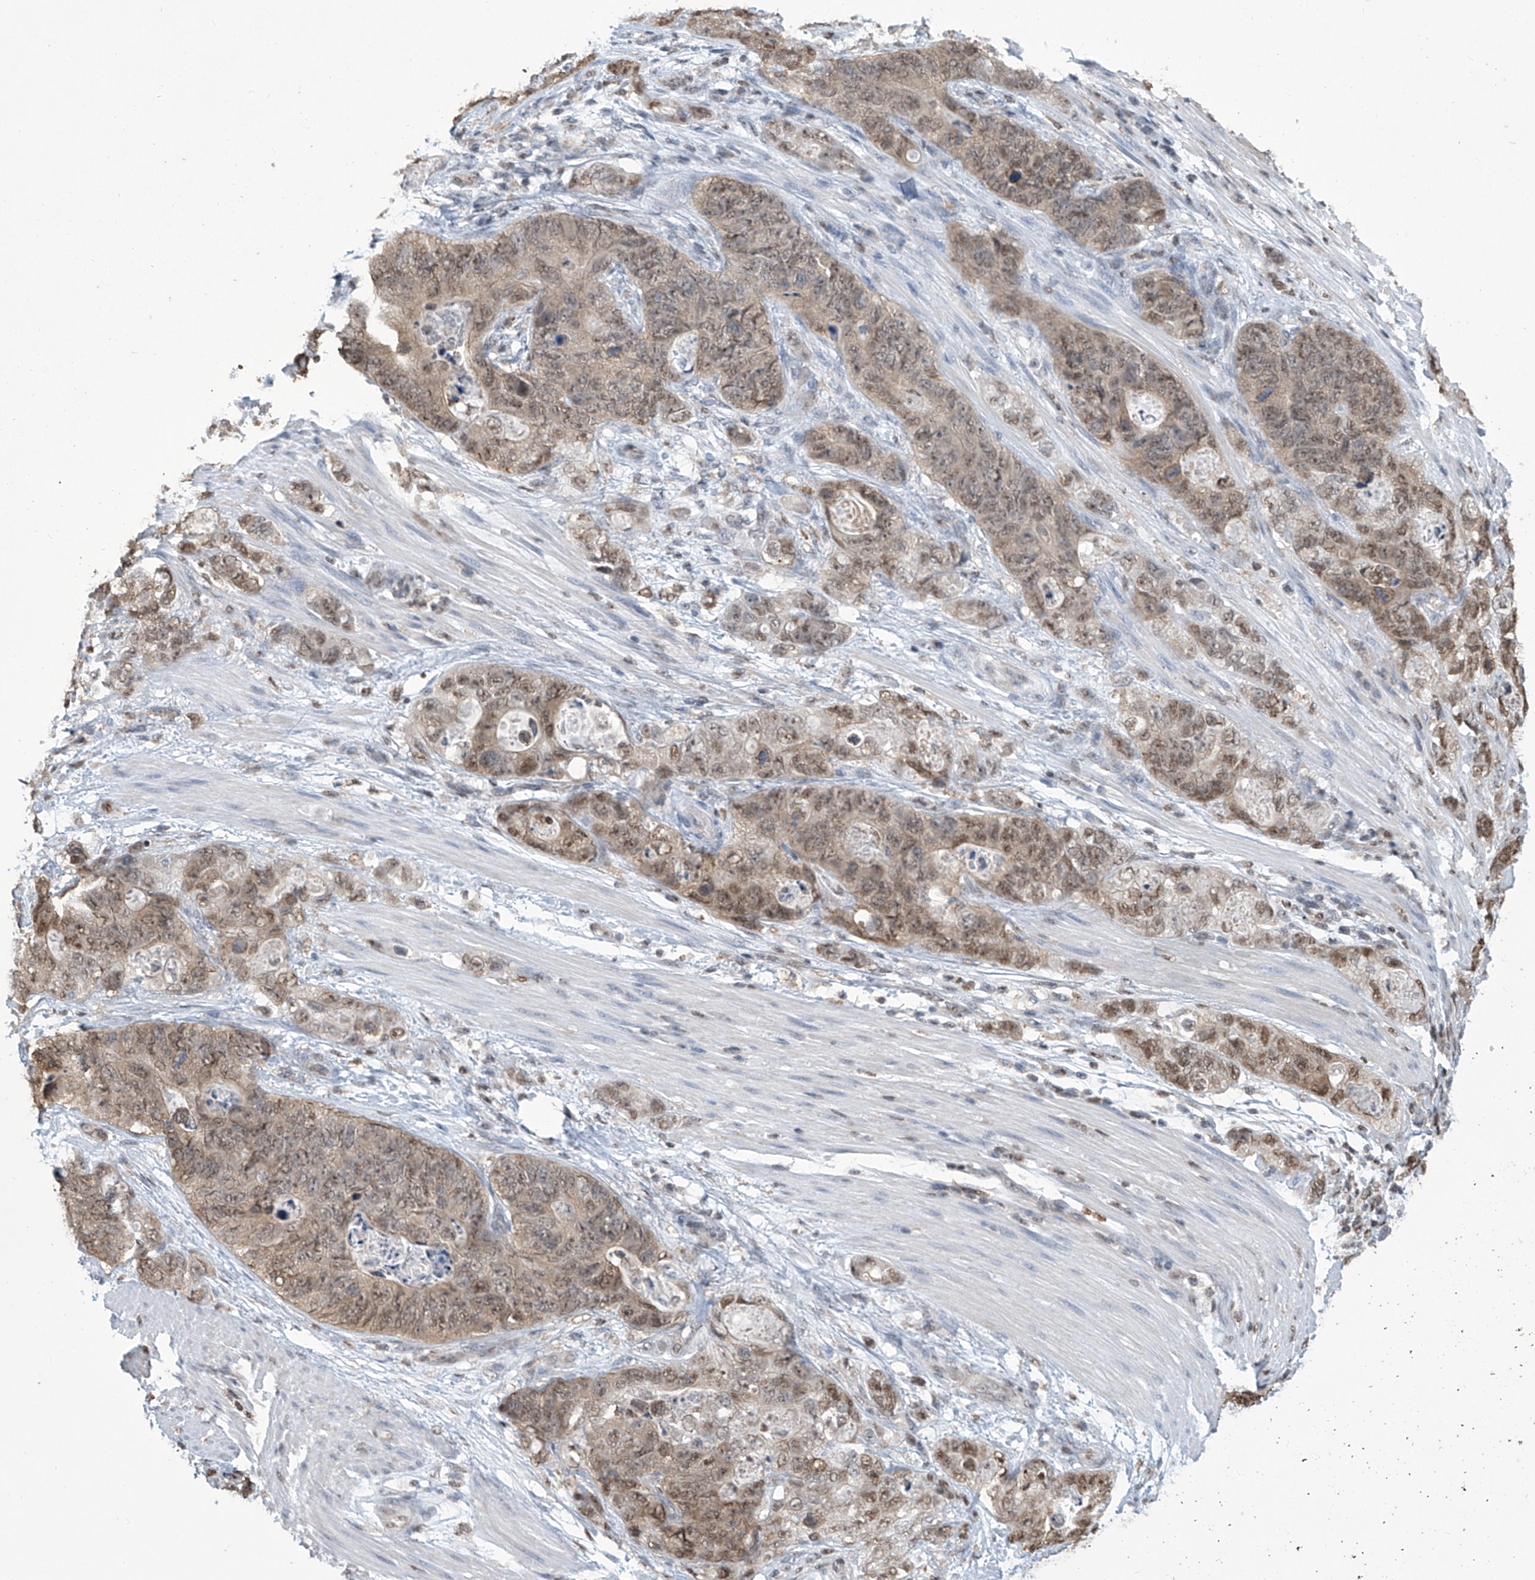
{"staining": {"intensity": "moderate", "quantity": ">75%", "location": "cytoplasmic/membranous,nuclear"}, "tissue": "stomach cancer", "cell_type": "Tumor cells", "image_type": "cancer", "snomed": [{"axis": "morphology", "description": "Normal tissue, NOS"}, {"axis": "morphology", "description": "Adenocarcinoma, NOS"}, {"axis": "topography", "description": "Stomach"}], "caption": "Moderate cytoplasmic/membranous and nuclear expression is appreciated in approximately >75% of tumor cells in stomach adenocarcinoma. (DAB IHC, brown staining for protein, blue staining for nuclei).", "gene": "SREBF2", "patient": {"sex": "female", "age": 89}}